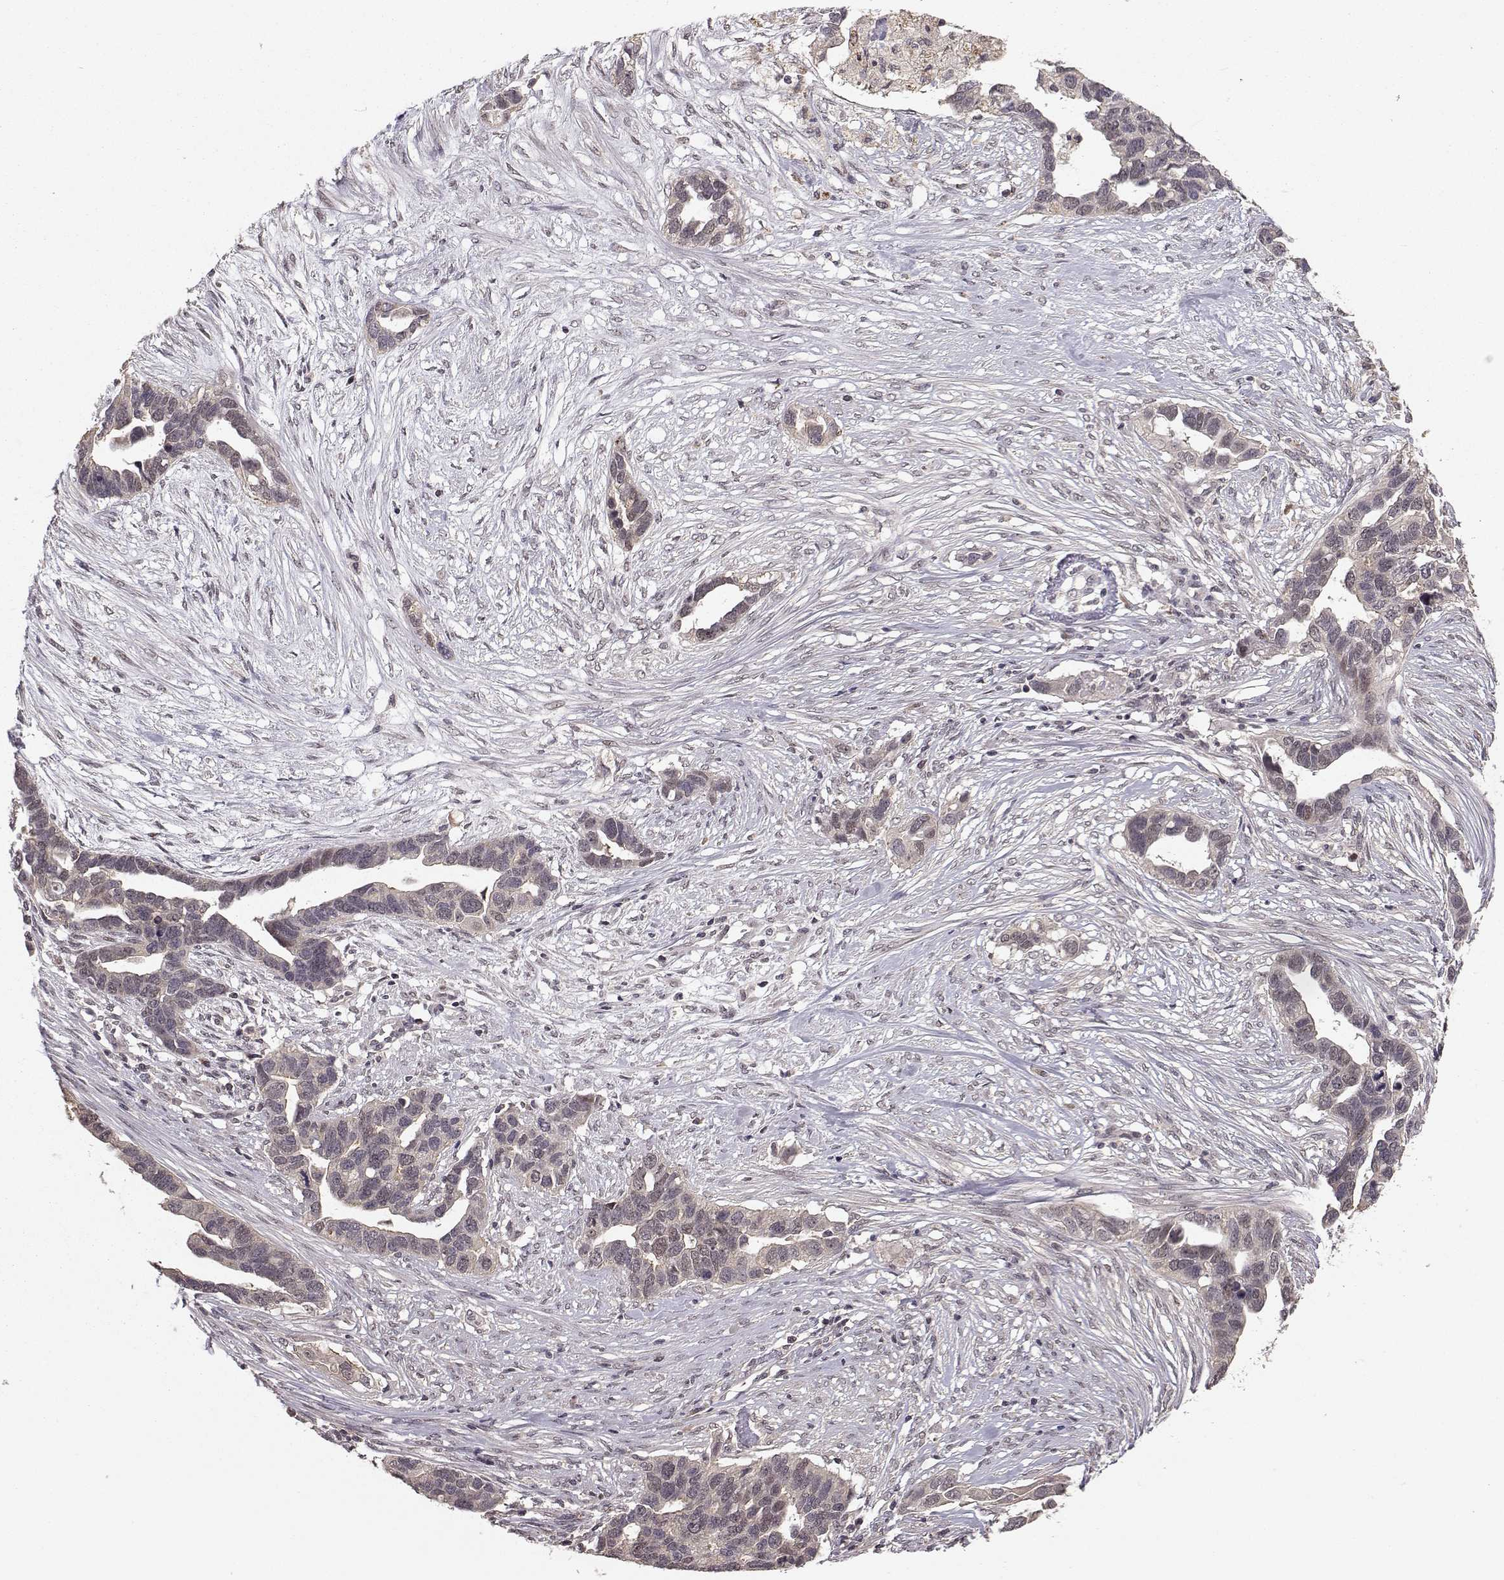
{"staining": {"intensity": "negative", "quantity": "none", "location": "none"}, "tissue": "ovarian cancer", "cell_type": "Tumor cells", "image_type": "cancer", "snomed": [{"axis": "morphology", "description": "Cystadenocarcinoma, serous, NOS"}, {"axis": "topography", "description": "Ovary"}], "caption": "An immunohistochemistry (IHC) image of serous cystadenocarcinoma (ovarian) is shown. There is no staining in tumor cells of serous cystadenocarcinoma (ovarian). (DAB (3,3'-diaminobenzidine) immunohistochemistry visualized using brightfield microscopy, high magnification).", "gene": "PLEKHG3", "patient": {"sex": "female", "age": 54}}